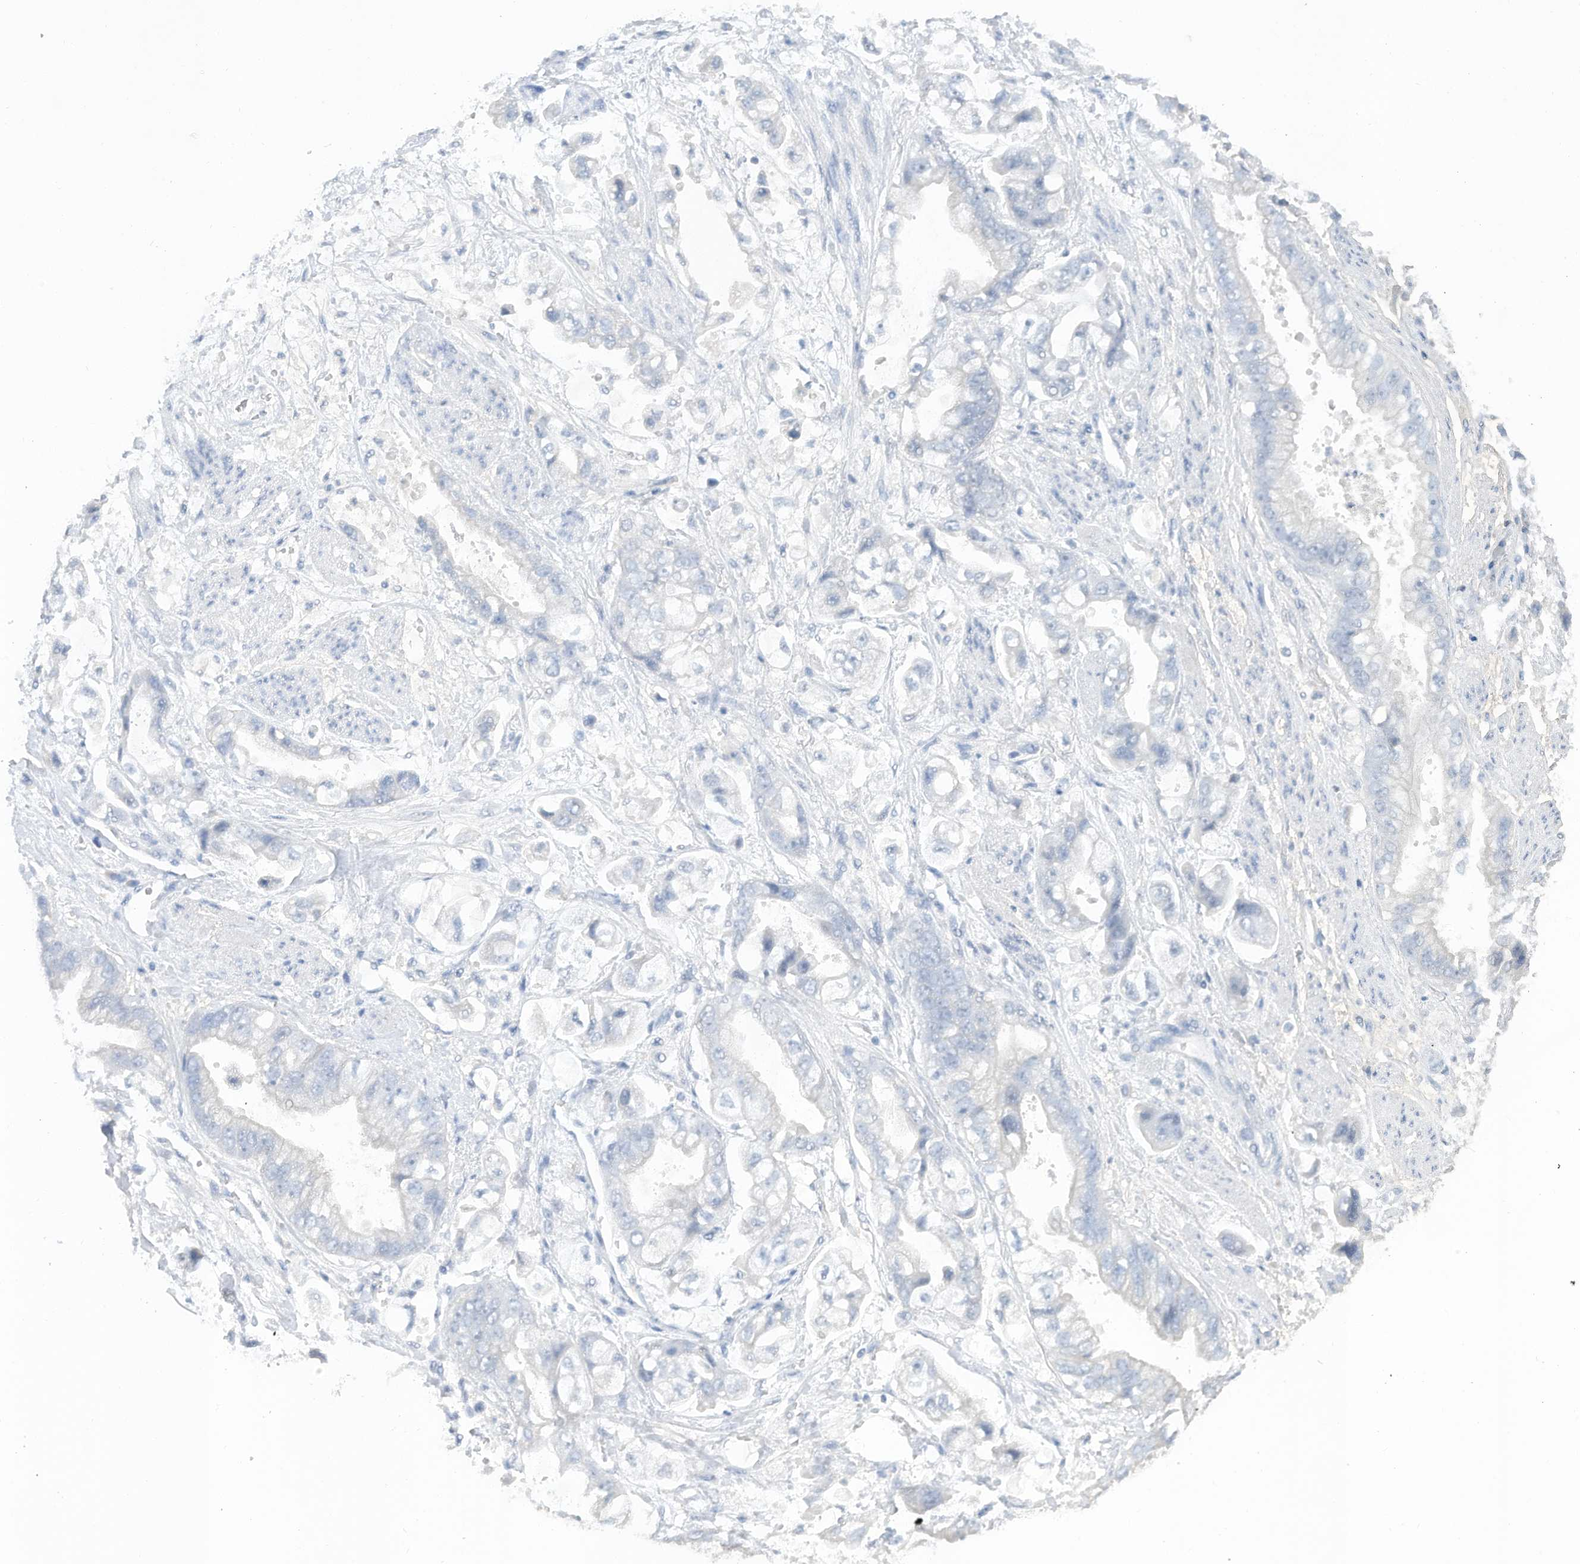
{"staining": {"intensity": "negative", "quantity": "none", "location": "none"}, "tissue": "stomach cancer", "cell_type": "Tumor cells", "image_type": "cancer", "snomed": [{"axis": "morphology", "description": "Adenocarcinoma, NOS"}, {"axis": "topography", "description": "Stomach"}], "caption": "This histopathology image is of stomach cancer (adenocarcinoma) stained with immunohistochemistry to label a protein in brown with the nuclei are counter-stained blue. There is no staining in tumor cells.", "gene": "HAS3", "patient": {"sex": "male", "age": 62}}